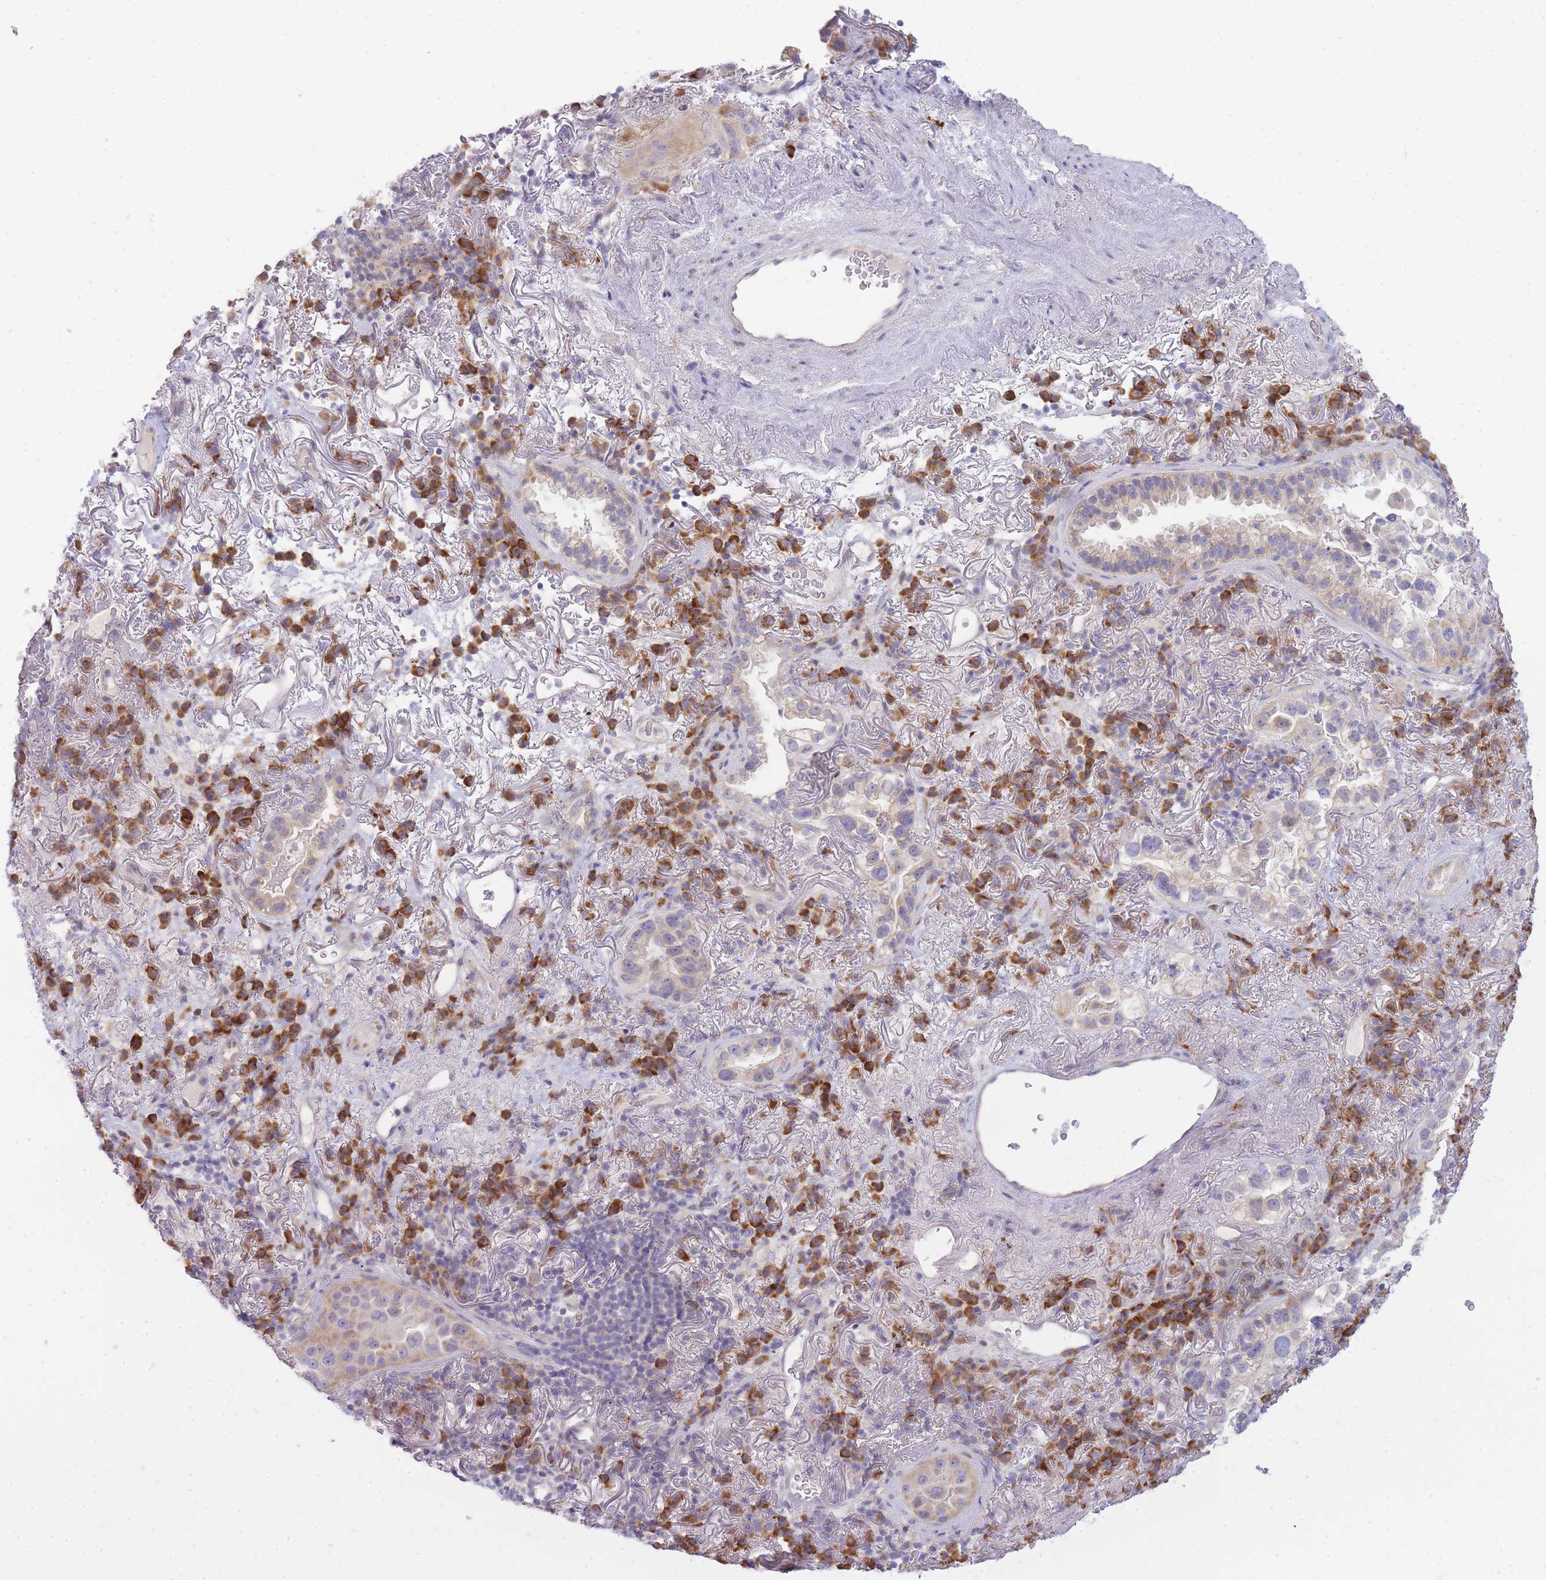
{"staining": {"intensity": "weak", "quantity": "25%-75%", "location": "cytoplasmic/membranous"}, "tissue": "lung cancer", "cell_type": "Tumor cells", "image_type": "cancer", "snomed": [{"axis": "morphology", "description": "Adenocarcinoma, NOS"}, {"axis": "topography", "description": "Lung"}], "caption": "Protein positivity by IHC displays weak cytoplasmic/membranous staining in approximately 25%-75% of tumor cells in lung cancer (adenocarcinoma).", "gene": "OR5L2", "patient": {"sex": "female", "age": 69}}